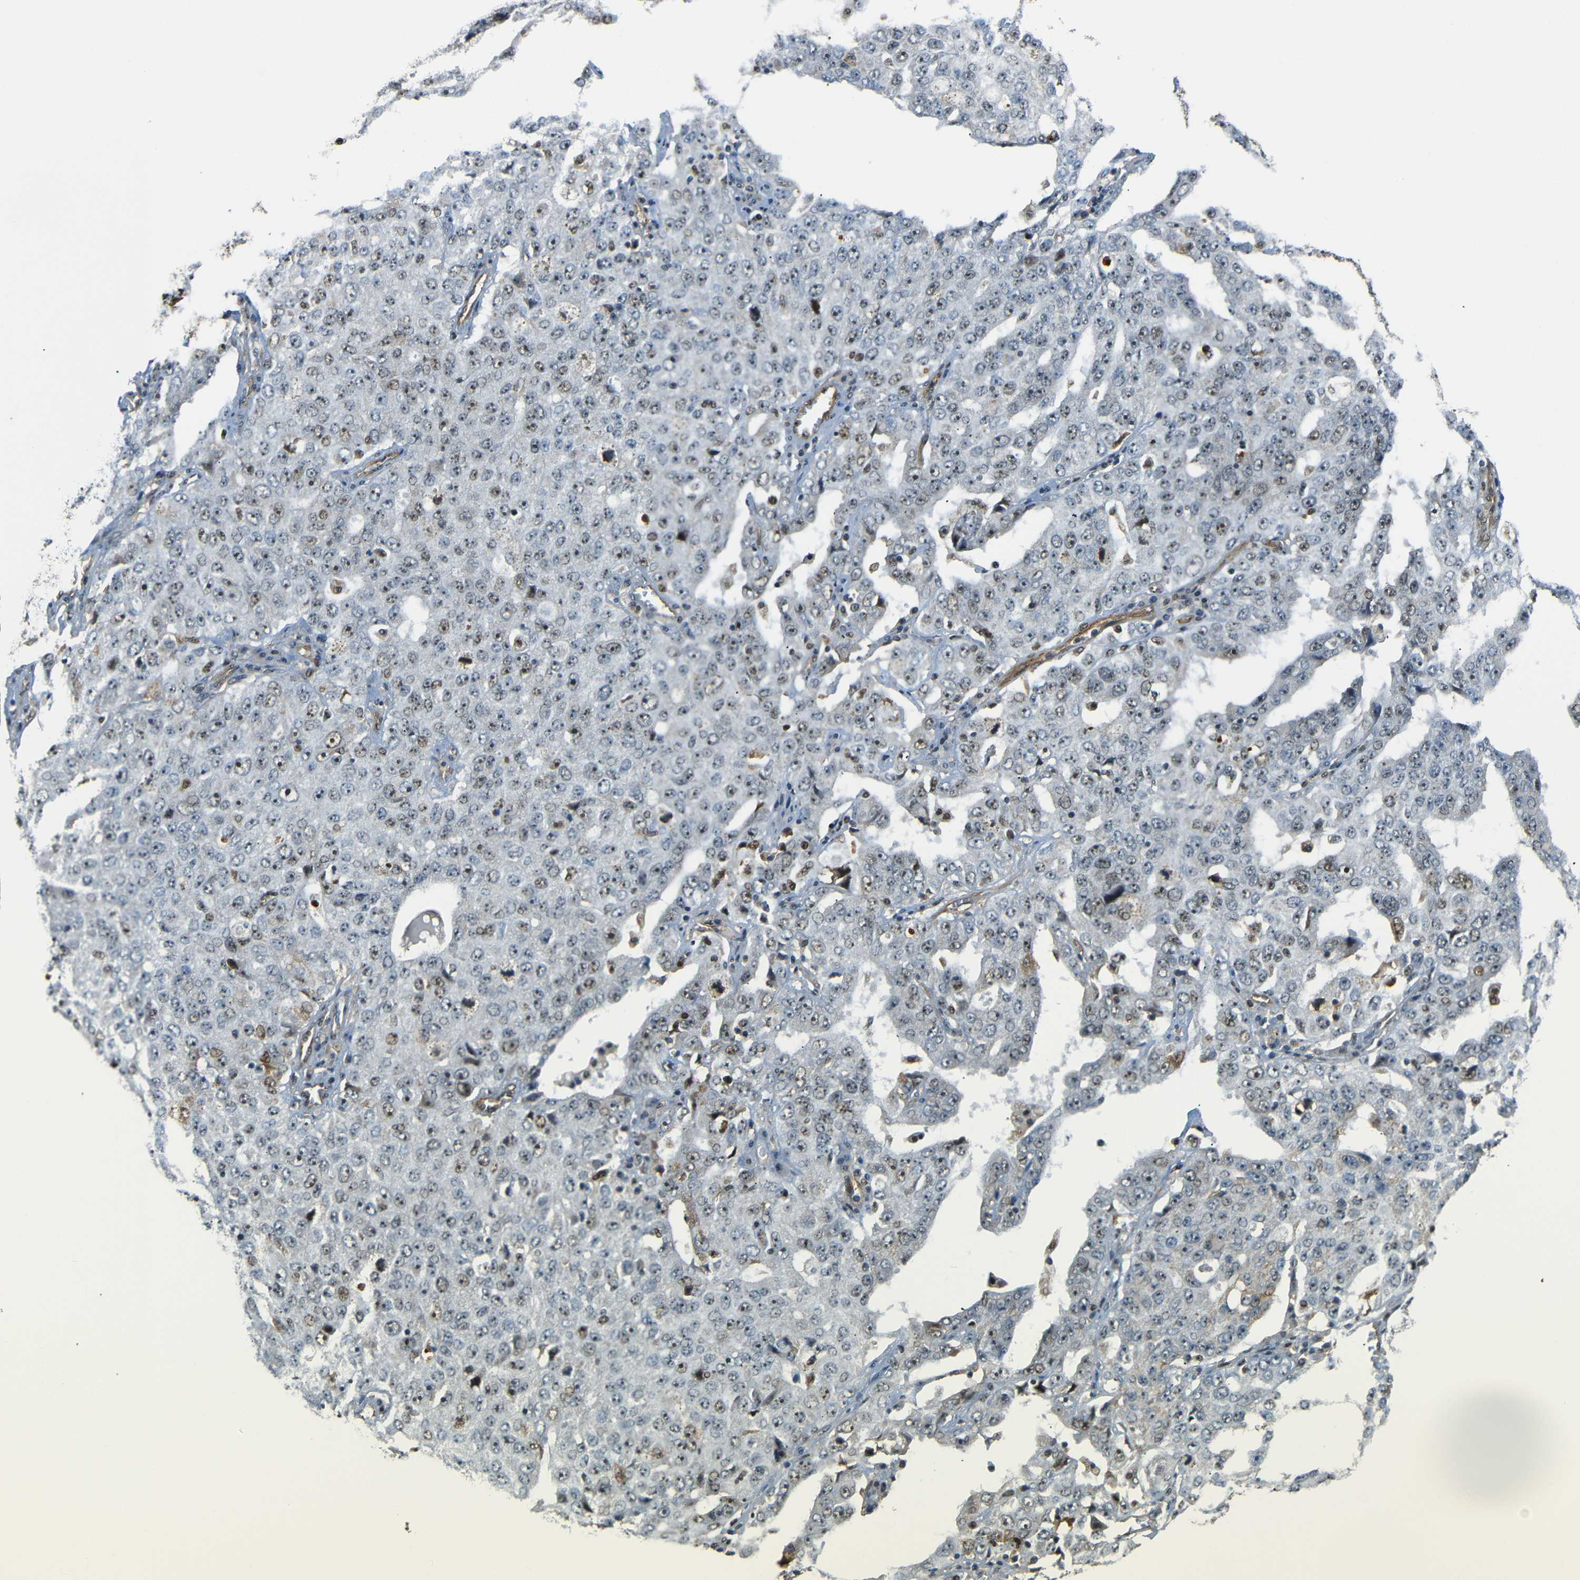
{"staining": {"intensity": "moderate", "quantity": ">75%", "location": "nuclear"}, "tissue": "ovarian cancer", "cell_type": "Tumor cells", "image_type": "cancer", "snomed": [{"axis": "morphology", "description": "Carcinoma, endometroid"}, {"axis": "topography", "description": "Ovary"}], "caption": "Human ovarian endometroid carcinoma stained with a protein marker demonstrates moderate staining in tumor cells.", "gene": "PARN", "patient": {"sex": "female", "age": 62}}